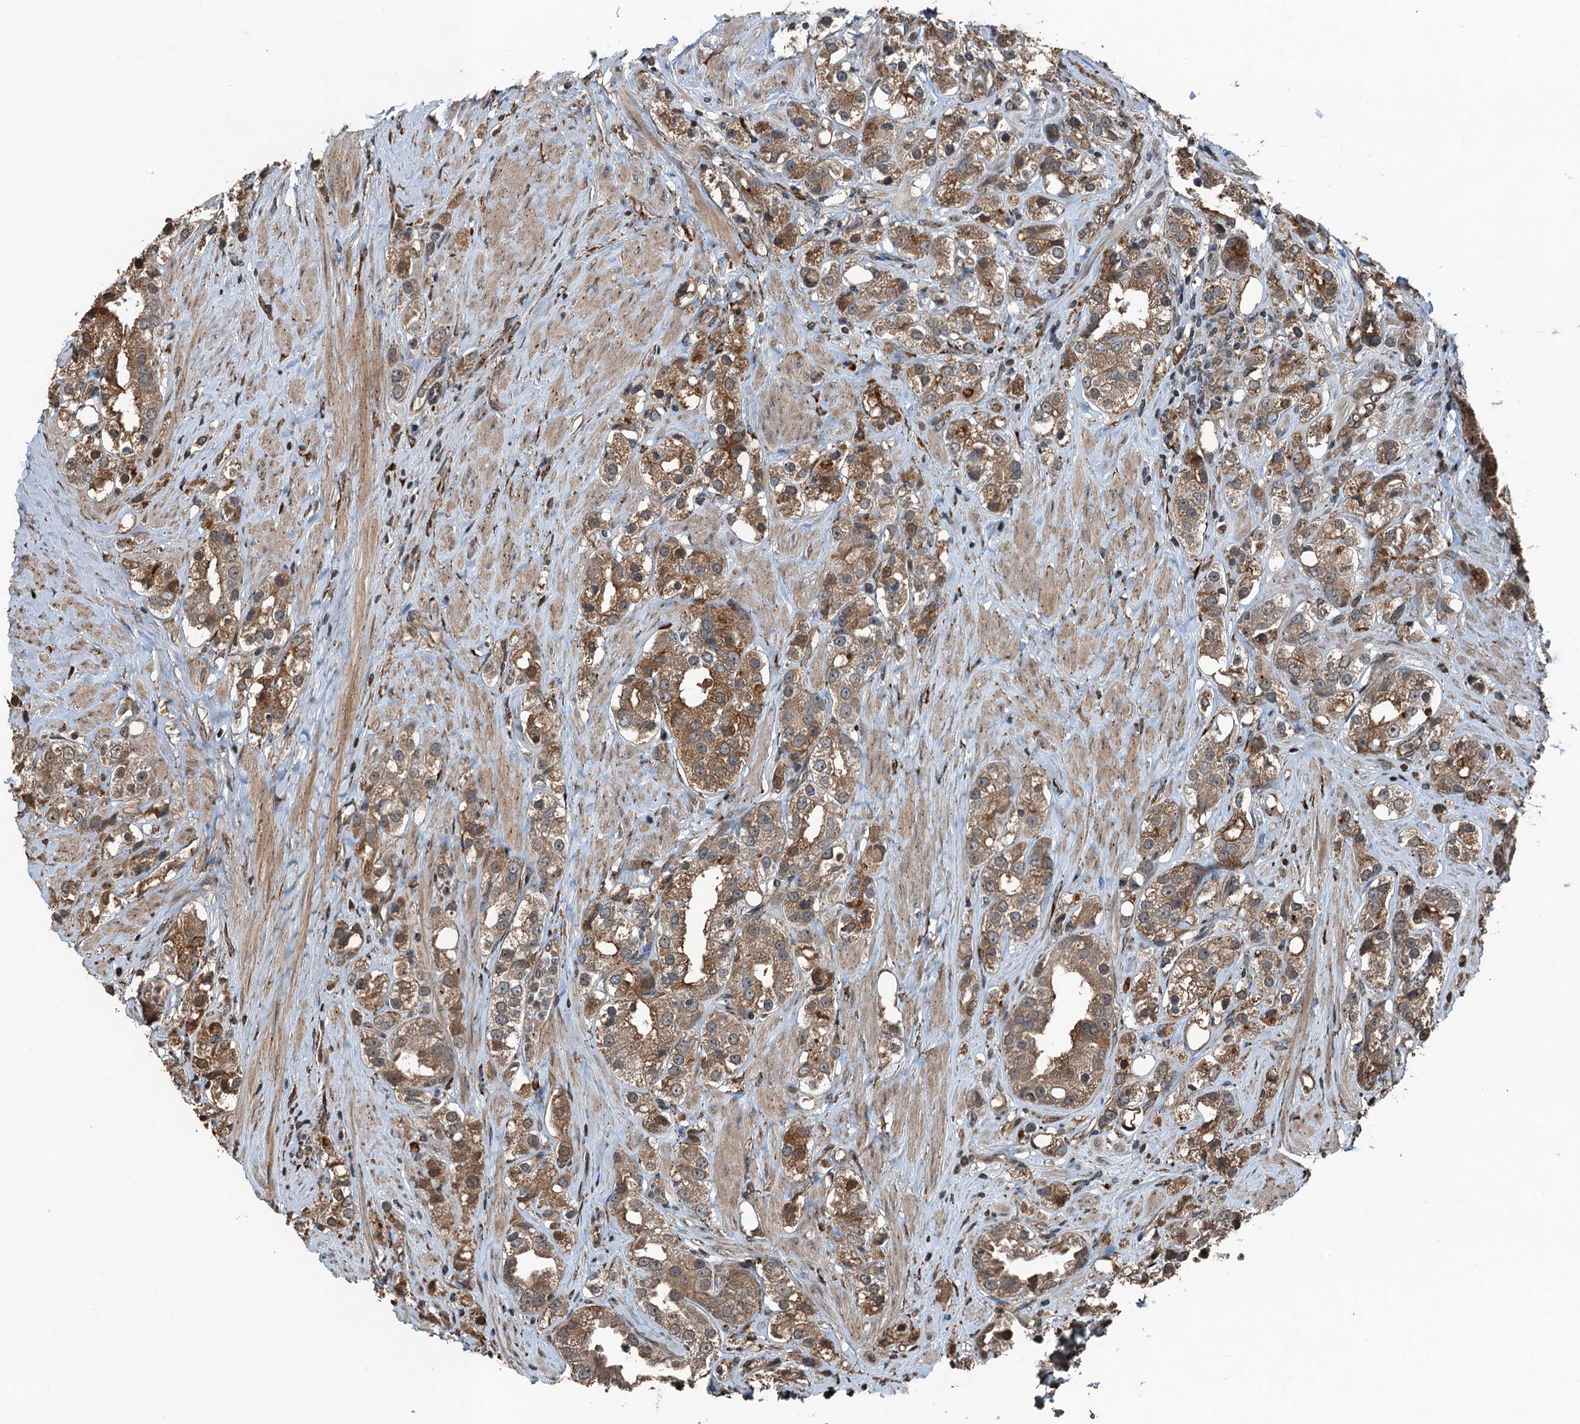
{"staining": {"intensity": "moderate", "quantity": ">75%", "location": "cytoplasmic/membranous"}, "tissue": "prostate cancer", "cell_type": "Tumor cells", "image_type": "cancer", "snomed": [{"axis": "morphology", "description": "Adenocarcinoma, NOS"}, {"axis": "topography", "description": "Prostate"}], "caption": "Protein analysis of prostate cancer tissue displays moderate cytoplasmic/membranous positivity in about >75% of tumor cells. (Brightfield microscopy of DAB IHC at high magnification).", "gene": "TCTN1", "patient": {"sex": "male", "age": 79}}